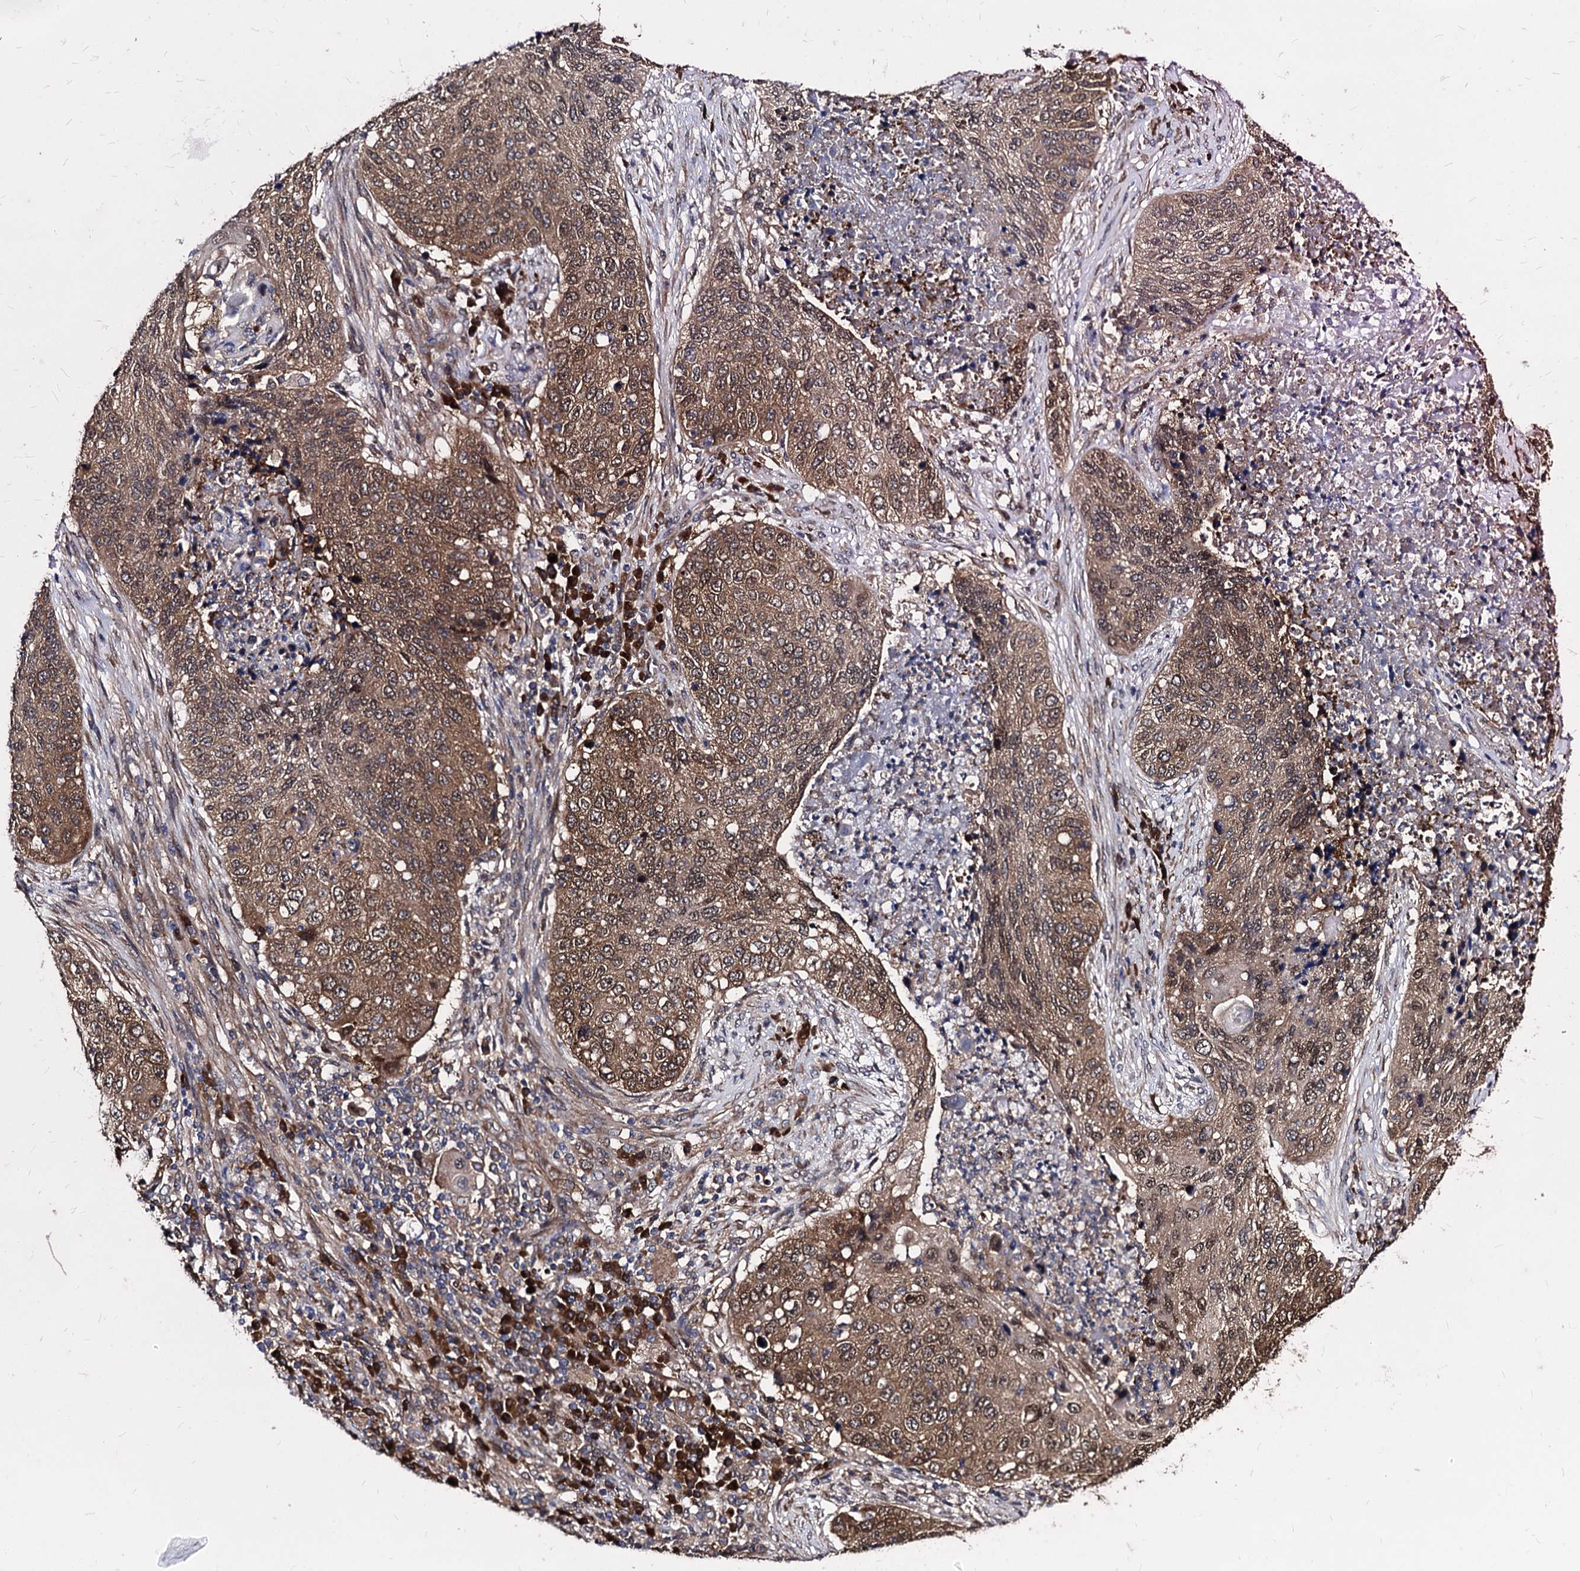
{"staining": {"intensity": "moderate", "quantity": ">75%", "location": "cytoplasmic/membranous,nuclear"}, "tissue": "lung cancer", "cell_type": "Tumor cells", "image_type": "cancer", "snomed": [{"axis": "morphology", "description": "Squamous cell carcinoma, NOS"}, {"axis": "topography", "description": "Lung"}], "caption": "Immunohistochemistry (DAB) staining of human lung cancer (squamous cell carcinoma) exhibits moderate cytoplasmic/membranous and nuclear protein expression in approximately >75% of tumor cells.", "gene": "NME1", "patient": {"sex": "female", "age": 63}}